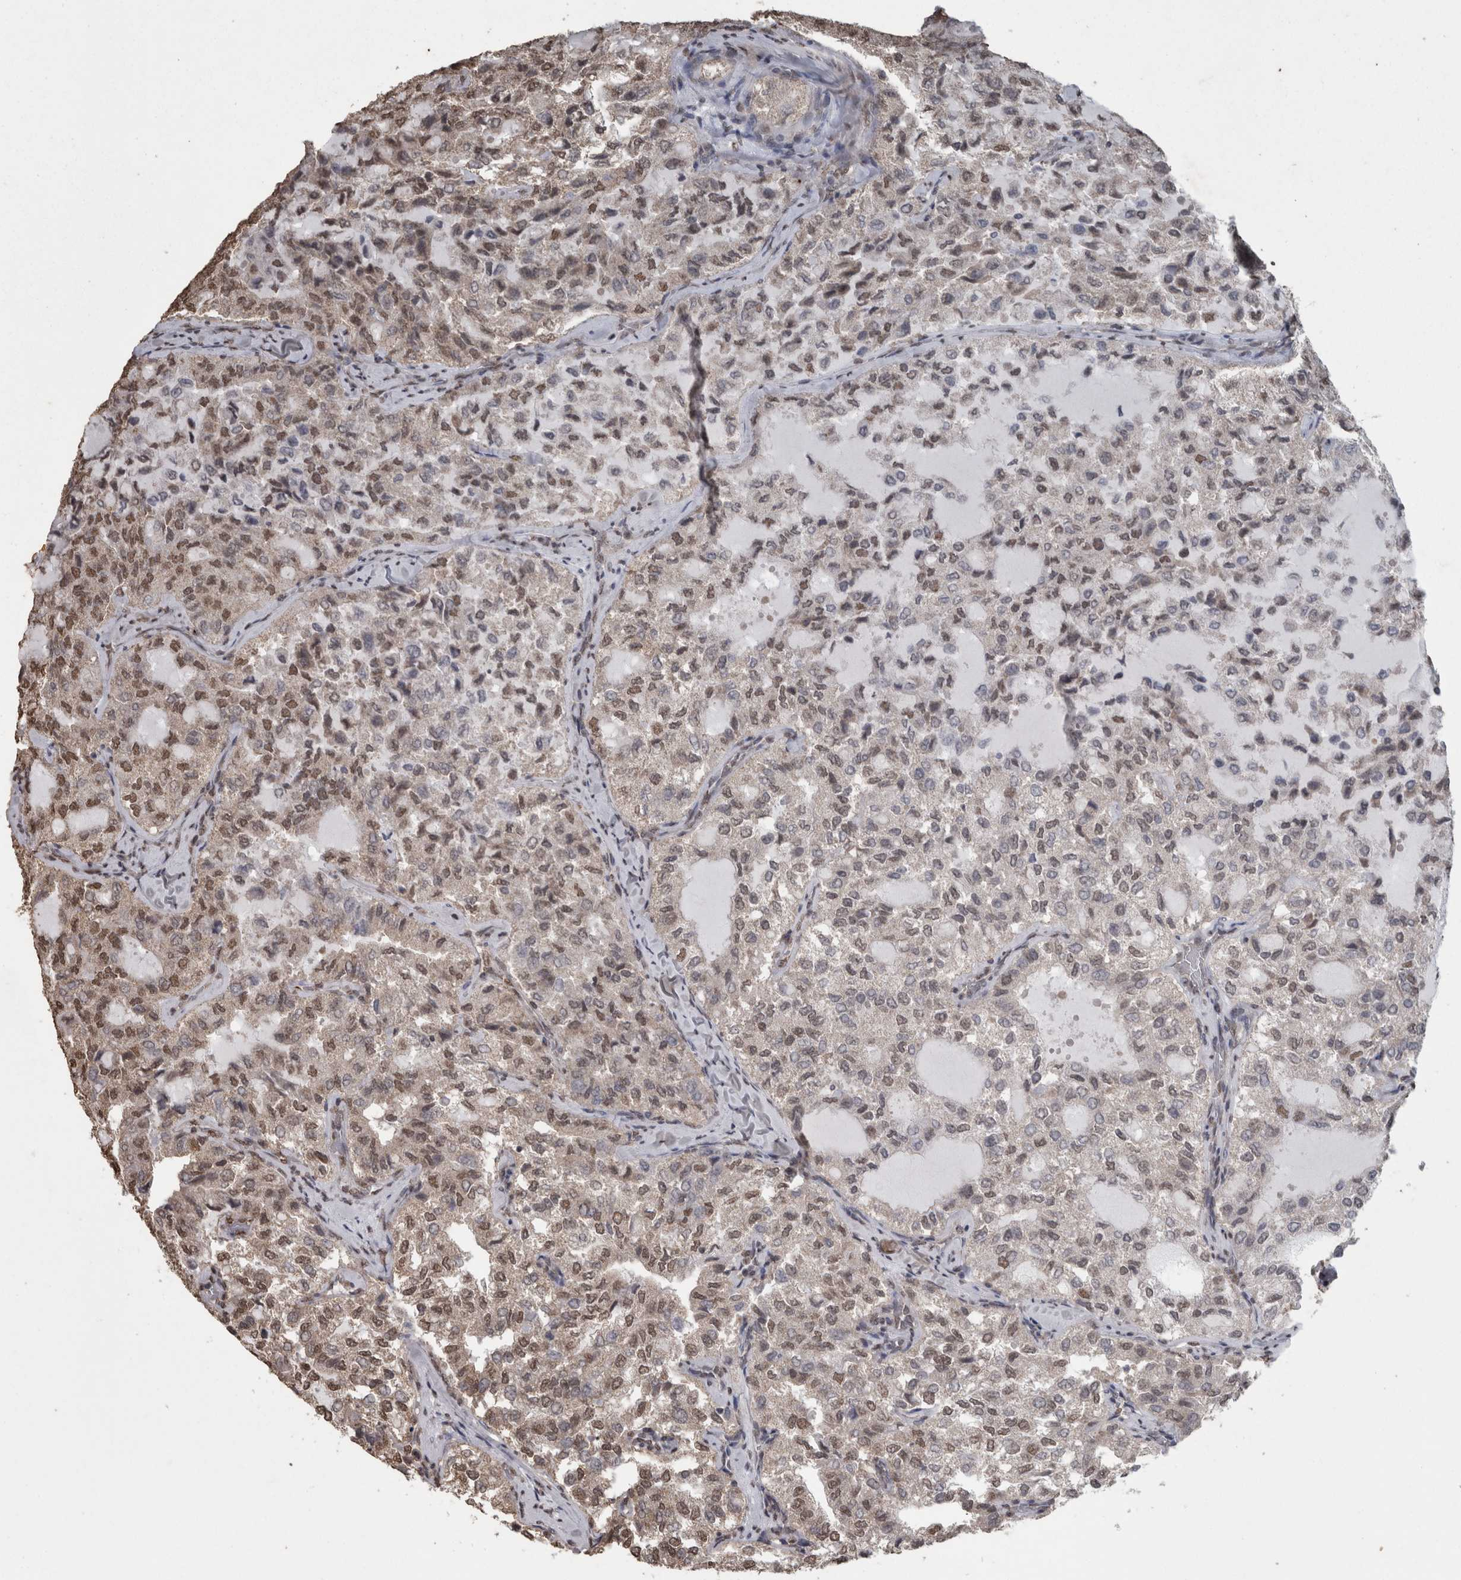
{"staining": {"intensity": "moderate", "quantity": "25%-75%", "location": "nuclear"}, "tissue": "thyroid cancer", "cell_type": "Tumor cells", "image_type": "cancer", "snomed": [{"axis": "morphology", "description": "Follicular adenoma carcinoma, NOS"}, {"axis": "topography", "description": "Thyroid gland"}], "caption": "Thyroid cancer (follicular adenoma carcinoma) stained with a brown dye displays moderate nuclear positive positivity in about 25%-75% of tumor cells.", "gene": "SMAD7", "patient": {"sex": "male", "age": 75}}